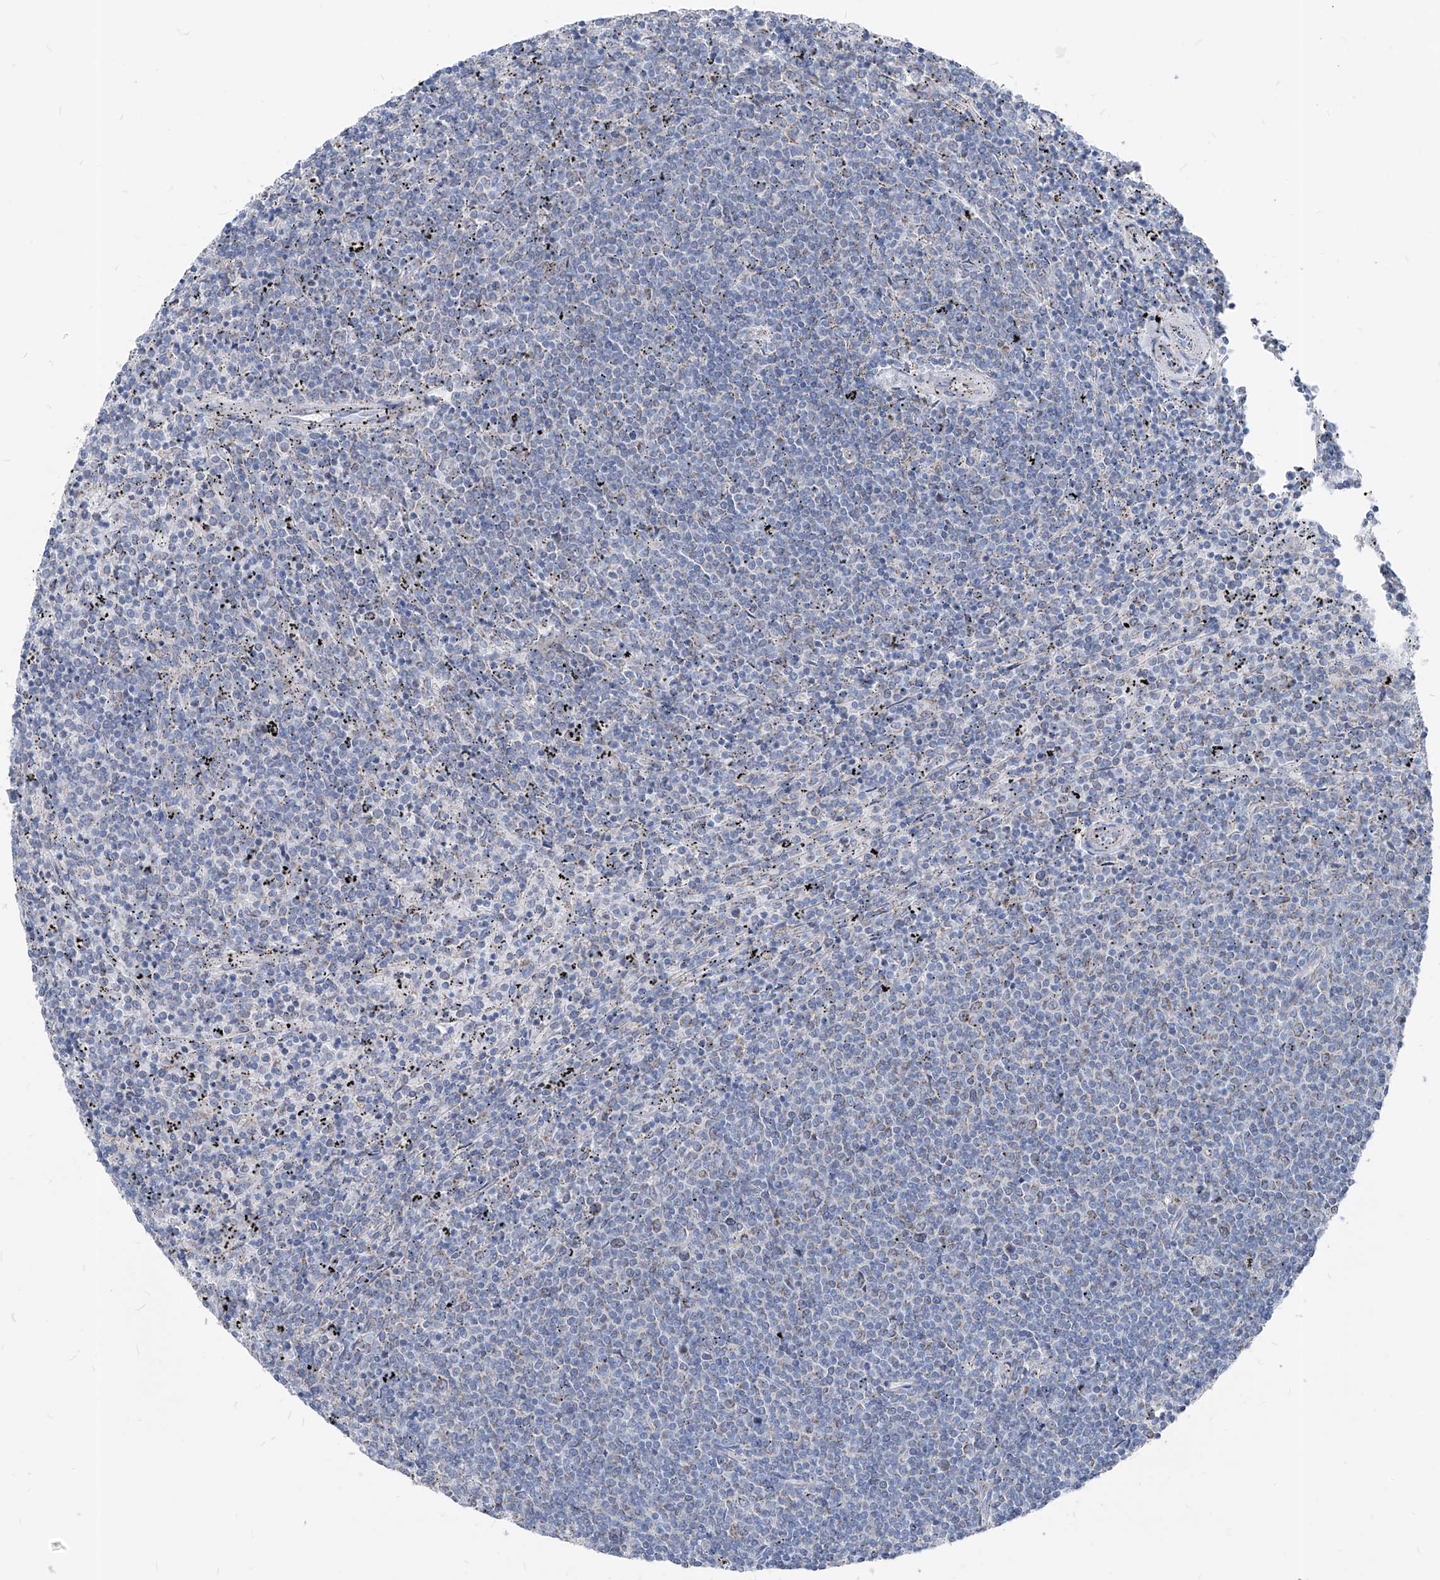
{"staining": {"intensity": "negative", "quantity": "none", "location": "none"}, "tissue": "lymphoma", "cell_type": "Tumor cells", "image_type": "cancer", "snomed": [{"axis": "morphology", "description": "Malignant lymphoma, non-Hodgkin's type, Low grade"}, {"axis": "topography", "description": "Spleen"}], "caption": "The histopathology image demonstrates no staining of tumor cells in lymphoma.", "gene": "AGPS", "patient": {"sex": "female", "age": 50}}